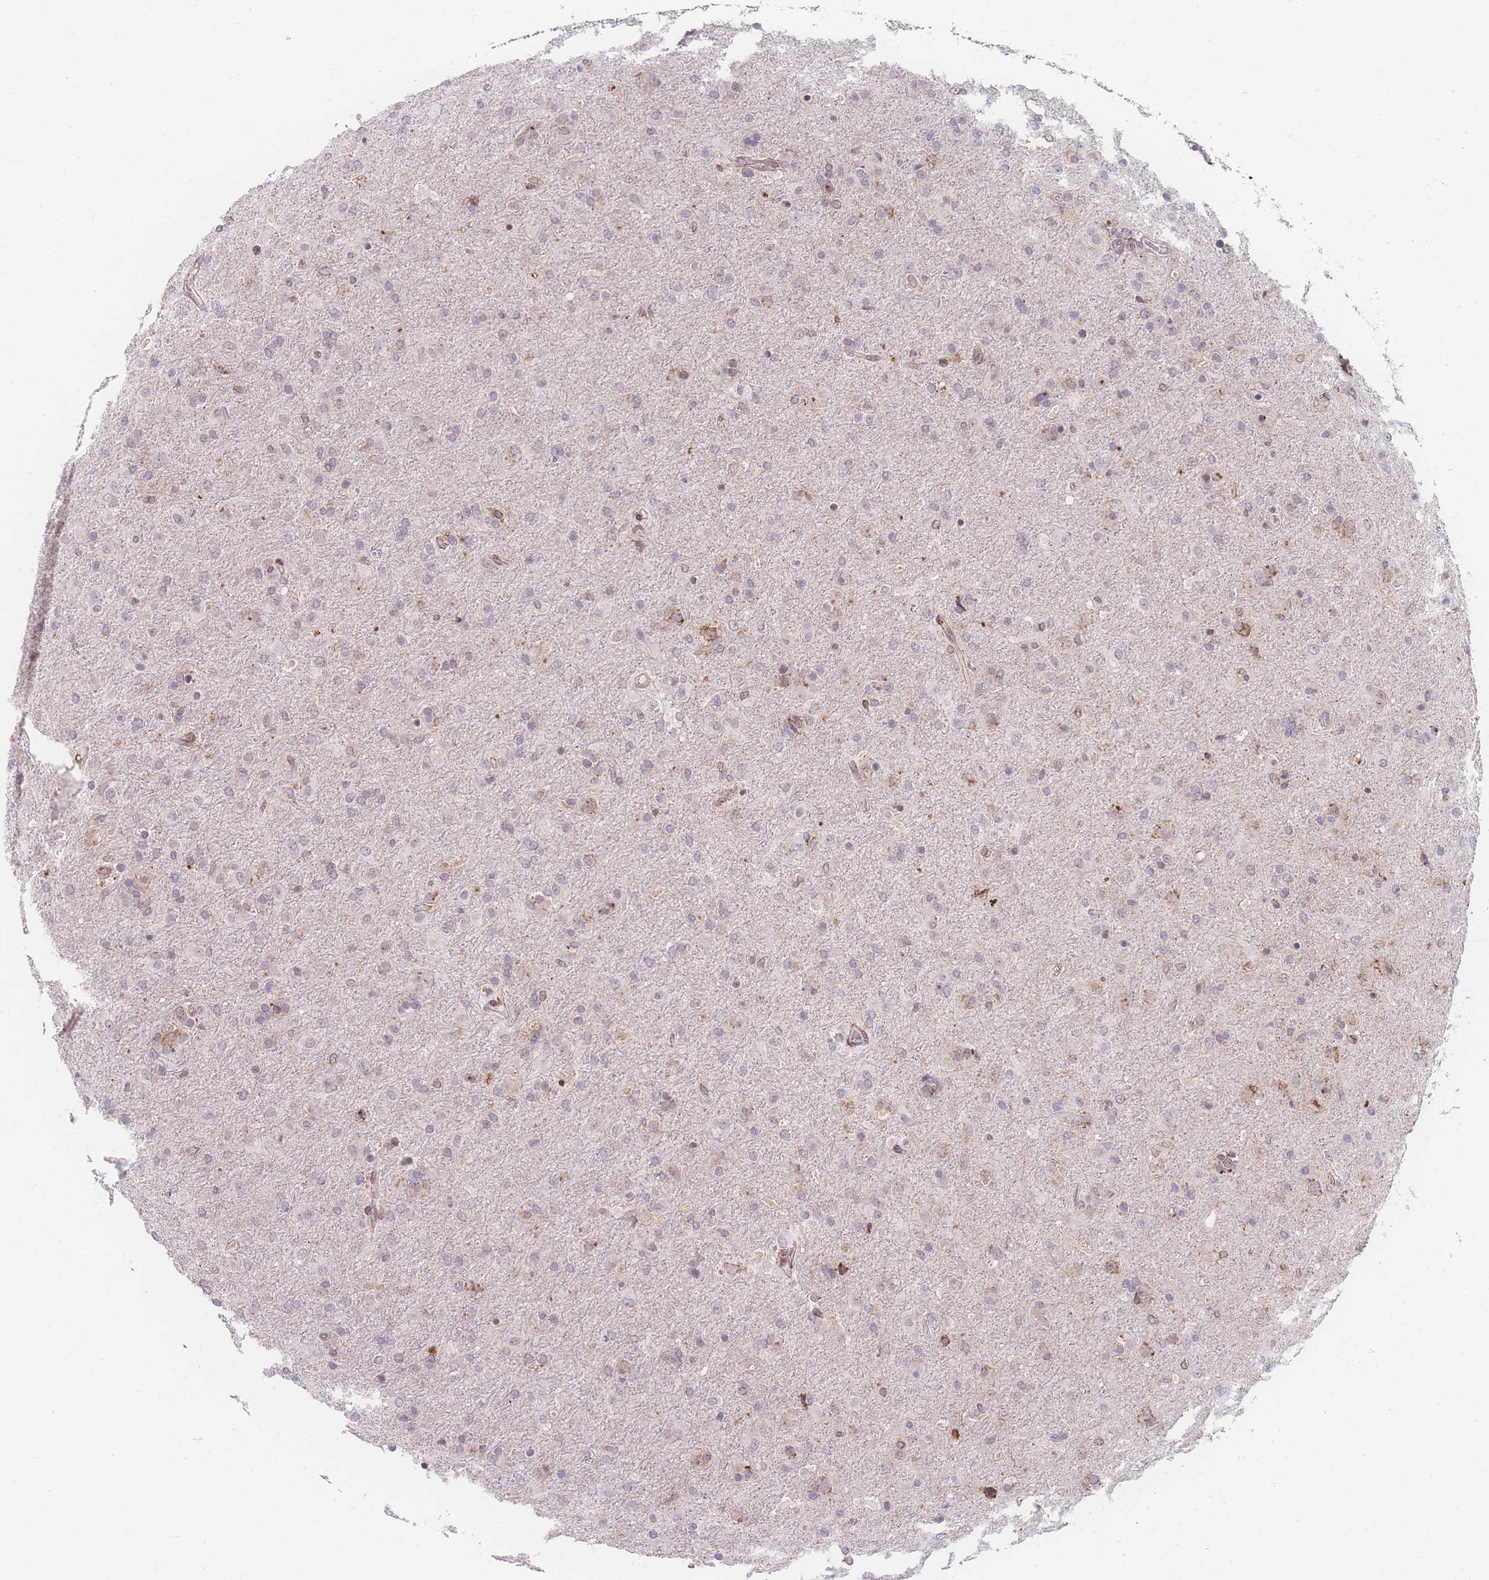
{"staining": {"intensity": "moderate", "quantity": "25%-75%", "location": "cytoplasmic/membranous"}, "tissue": "glioma", "cell_type": "Tumor cells", "image_type": "cancer", "snomed": [{"axis": "morphology", "description": "Glioma, malignant, Low grade"}, {"axis": "topography", "description": "Brain"}], "caption": "Glioma stained with a protein marker reveals moderate staining in tumor cells.", "gene": "ZC3H13", "patient": {"sex": "male", "age": 65}}